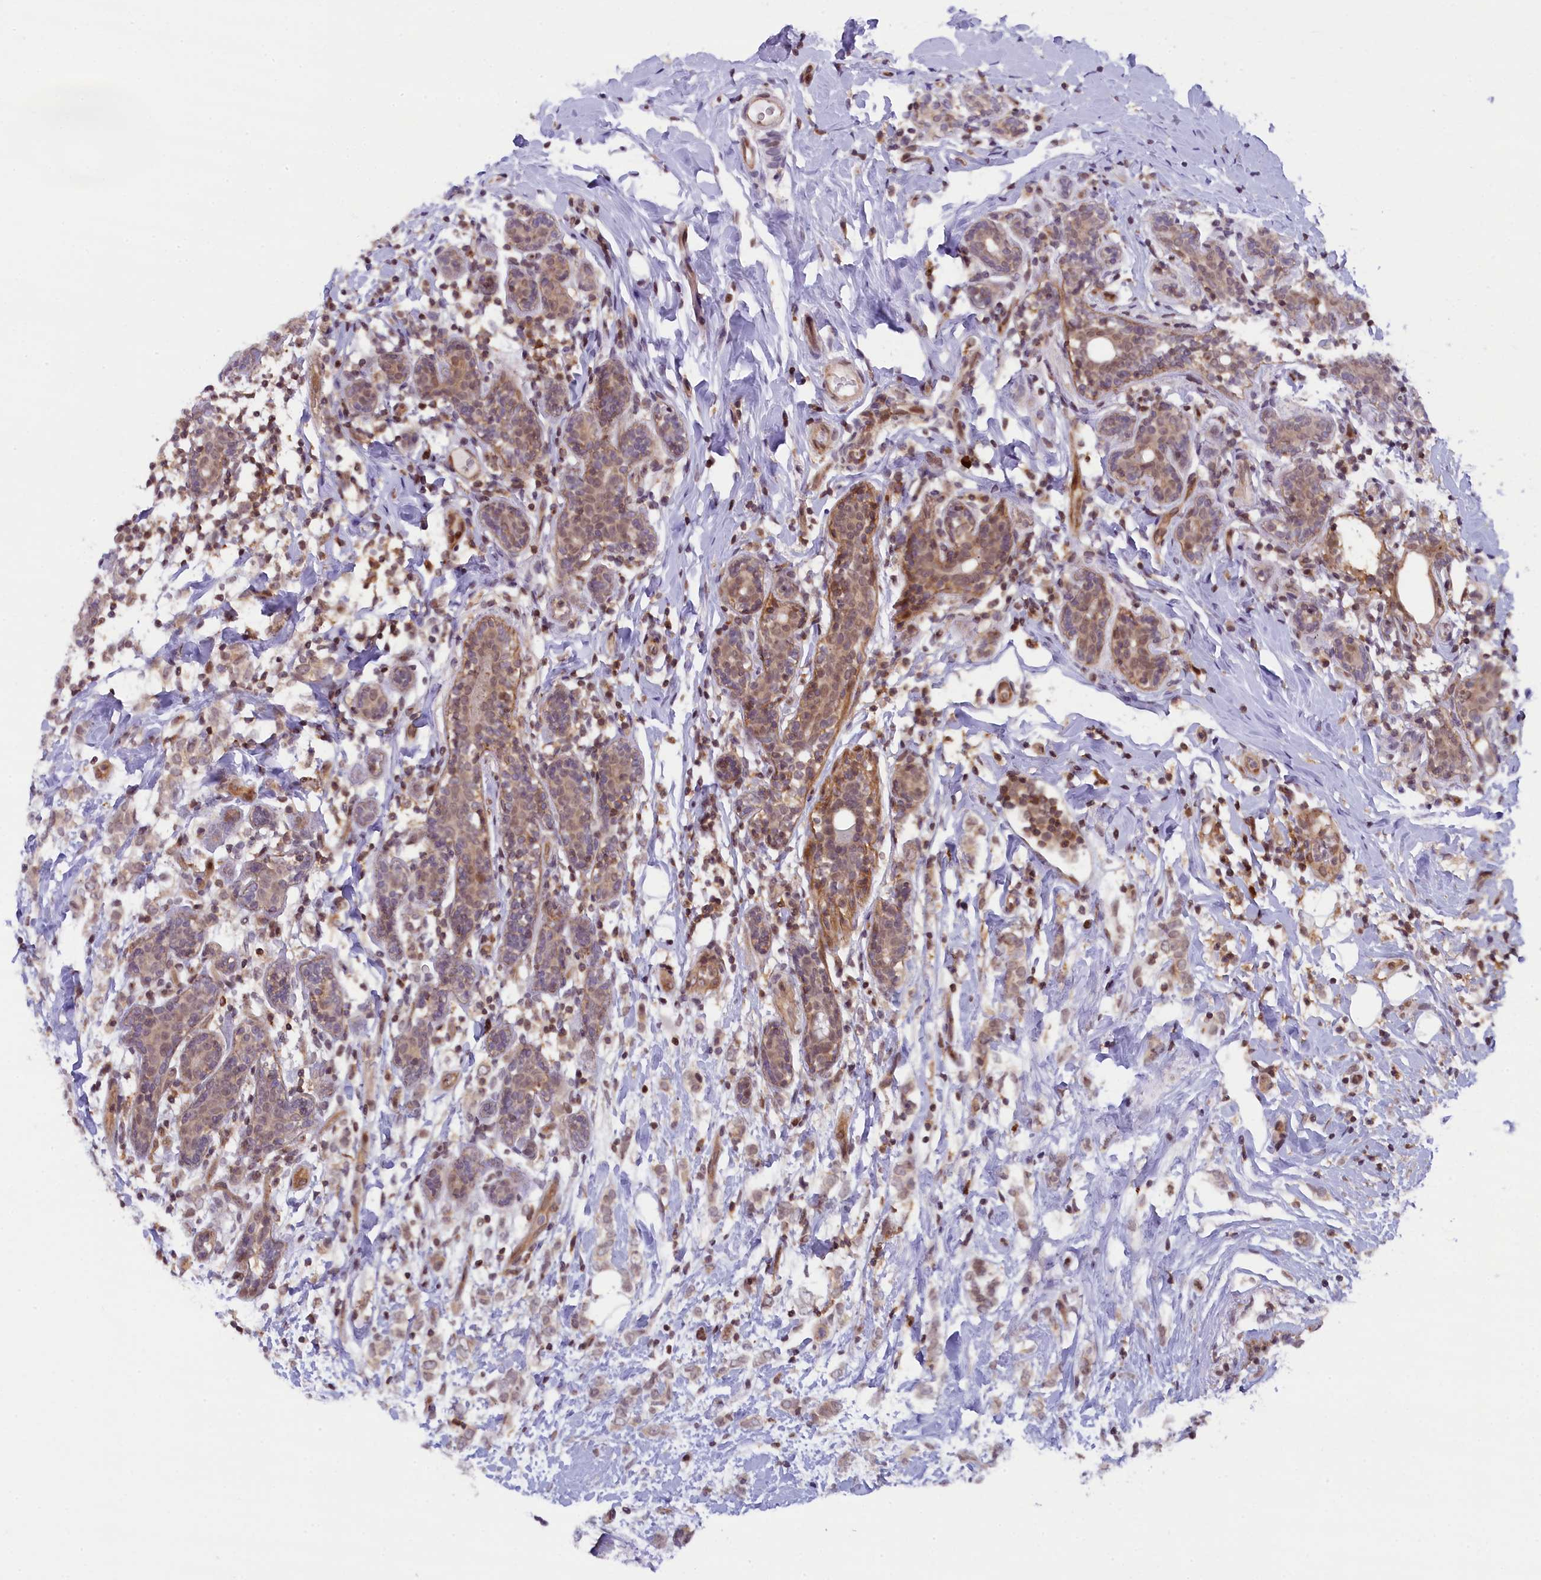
{"staining": {"intensity": "weak", "quantity": ">75%", "location": "cytoplasmic/membranous,nuclear"}, "tissue": "breast cancer", "cell_type": "Tumor cells", "image_type": "cancer", "snomed": [{"axis": "morphology", "description": "Normal tissue, NOS"}, {"axis": "morphology", "description": "Lobular carcinoma"}, {"axis": "topography", "description": "Breast"}], "caption": "The micrograph shows a brown stain indicating the presence of a protein in the cytoplasmic/membranous and nuclear of tumor cells in breast cancer.", "gene": "FCHO1", "patient": {"sex": "female", "age": 47}}